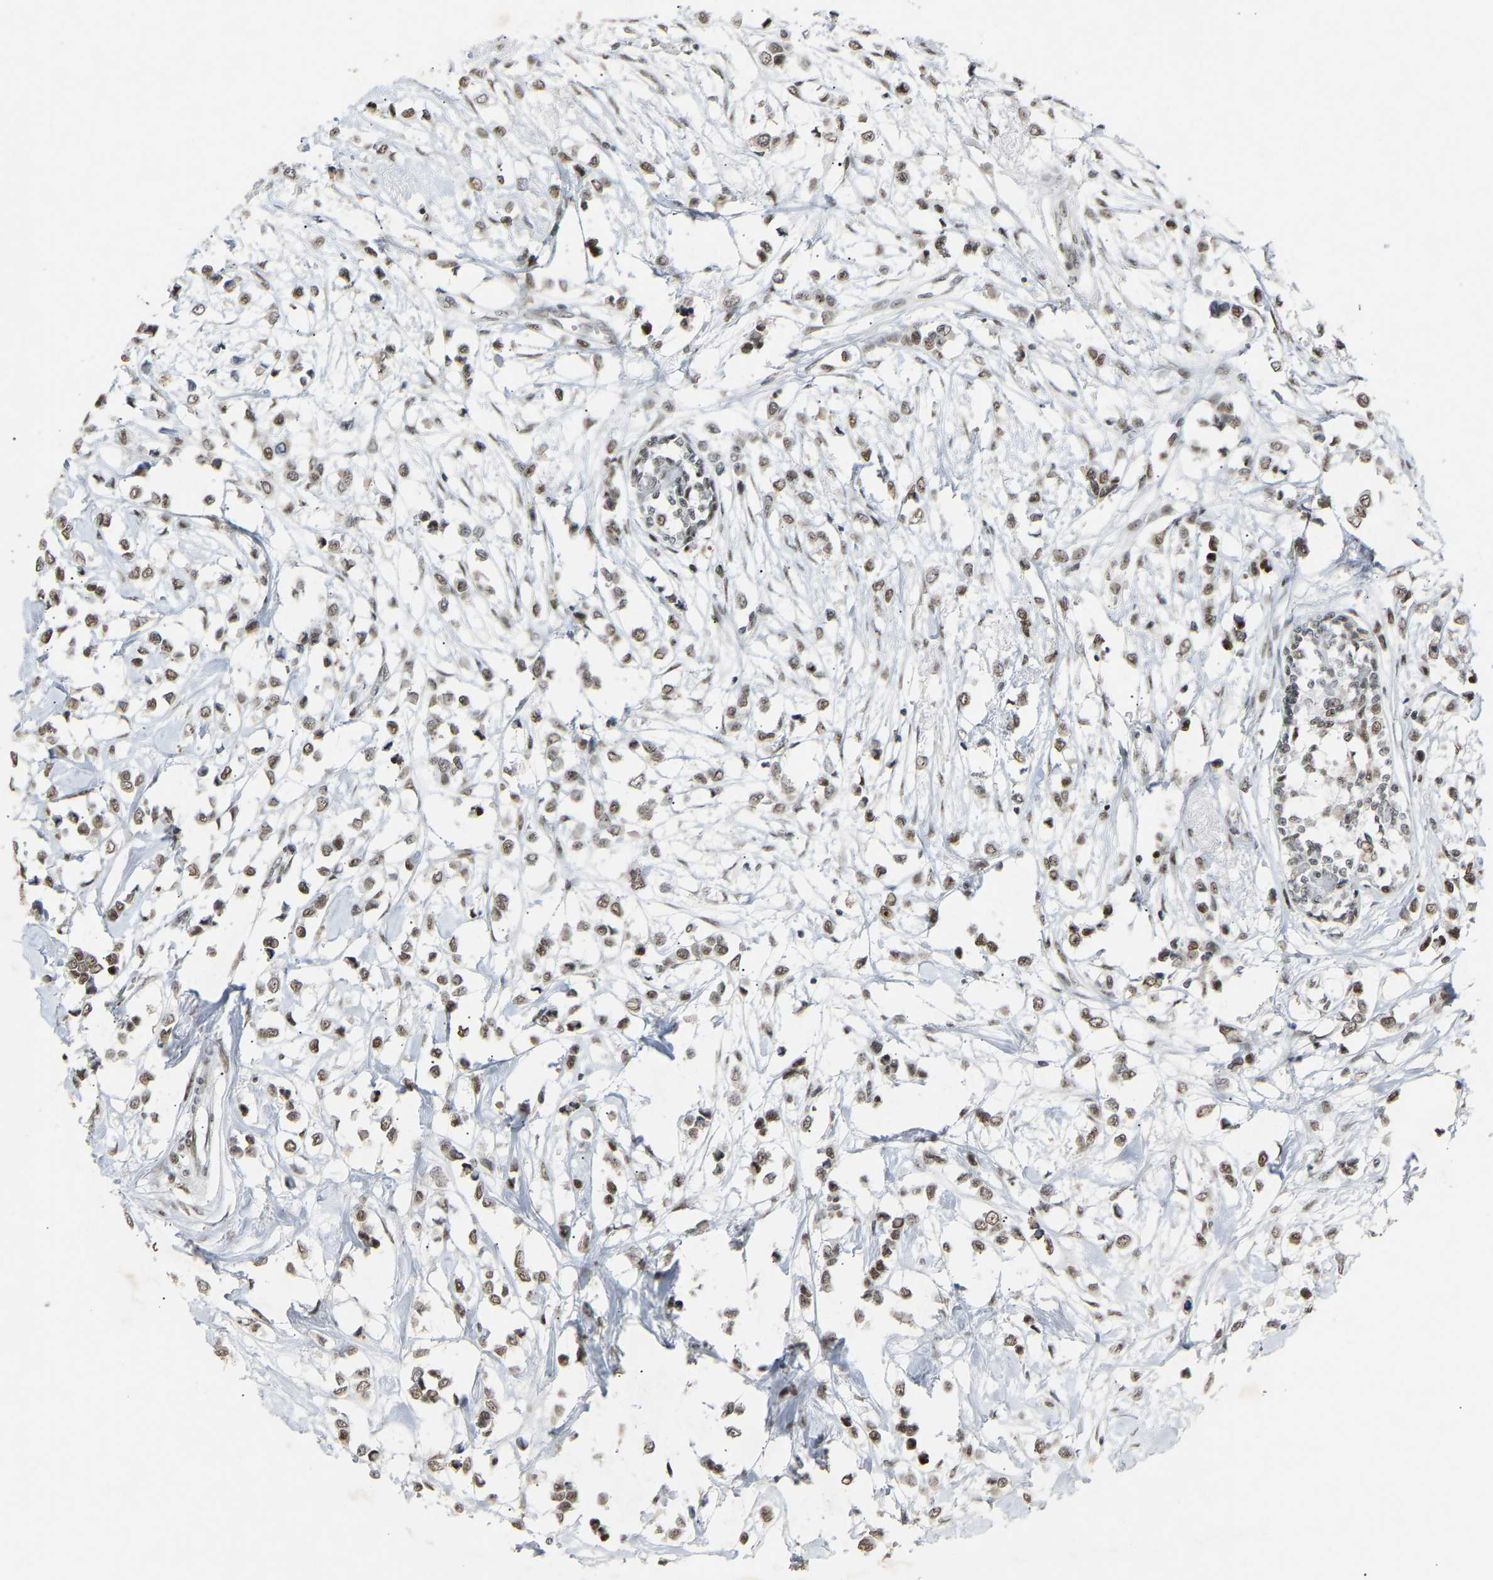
{"staining": {"intensity": "weak", "quantity": ">75%", "location": "nuclear"}, "tissue": "breast cancer", "cell_type": "Tumor cells", "image_type": "cancer", "snomed": [{"axis": "morphology", "description": "Lobular carcinoma"}, {"axis": "topography", "description": "Breast"}], "caption": "High-power microscopy captured an immunohistochemistry (IHC) image of lobular carcinoma (breast), revealing weak nuclear positivity in about >75% of tumor cells.", "gene": "NELFB", "patient": {"sex": "female", "age": 51}}